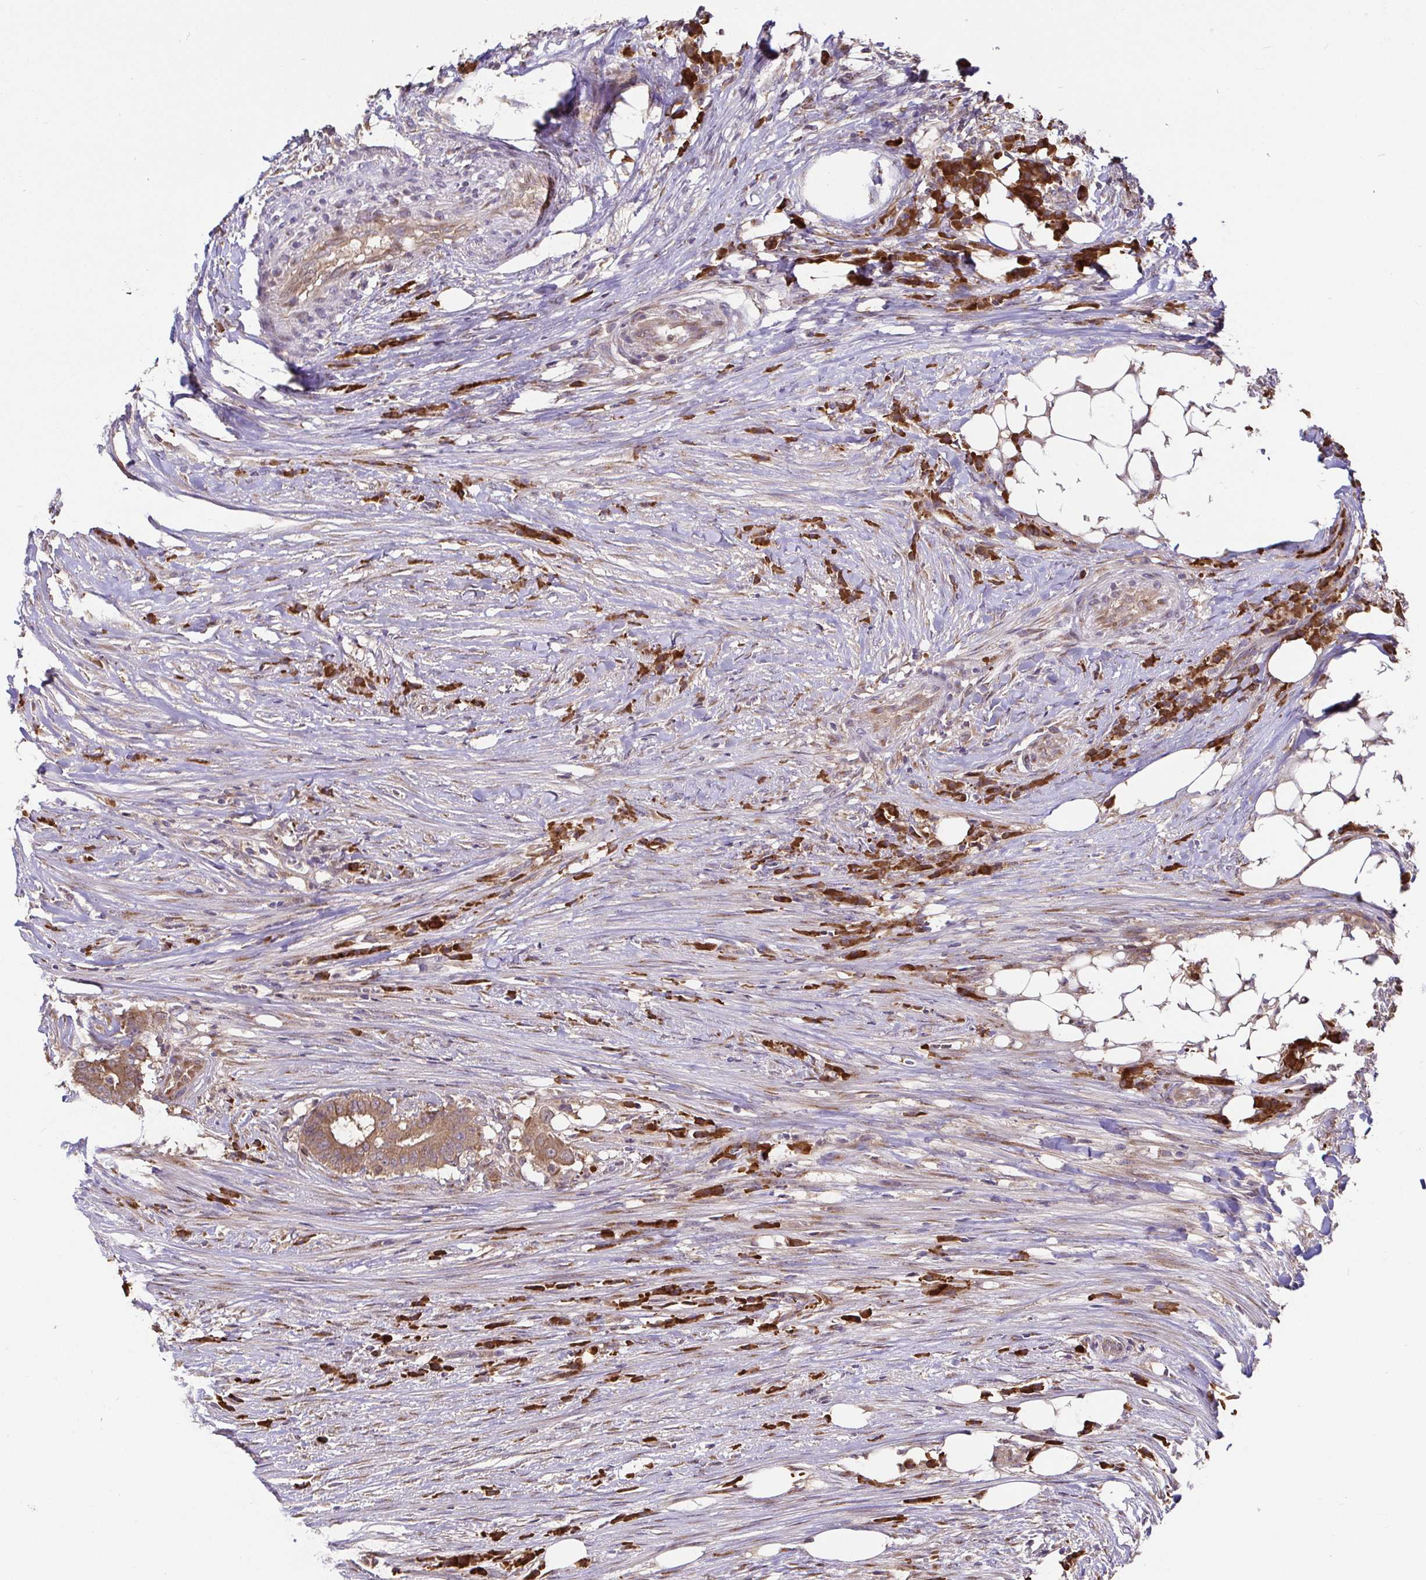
{"staining": {"intensity": "moderate", "quantity": ">75%", "location": "cytoplasmic/membranous"}, "tissue": "colorectal cancer", "cell_type": "Tumor cells", "image_type": "cancer", "snomed": [{"axis": "morphology", "description": "Adenocarcinoma, NOS"}, {"axis": "topography", "description": "Colon"}], "caption": "An immunohistochemistry (IHC) micrograph of neoplastic tissue is shown. Protein staining in brown labels moderate cytoplasmic/membranous positivity in colorectal adenocarcinoma within tumor cells.", "gene": "ELP1", "patient": {"sex": "female", "age": 43}}